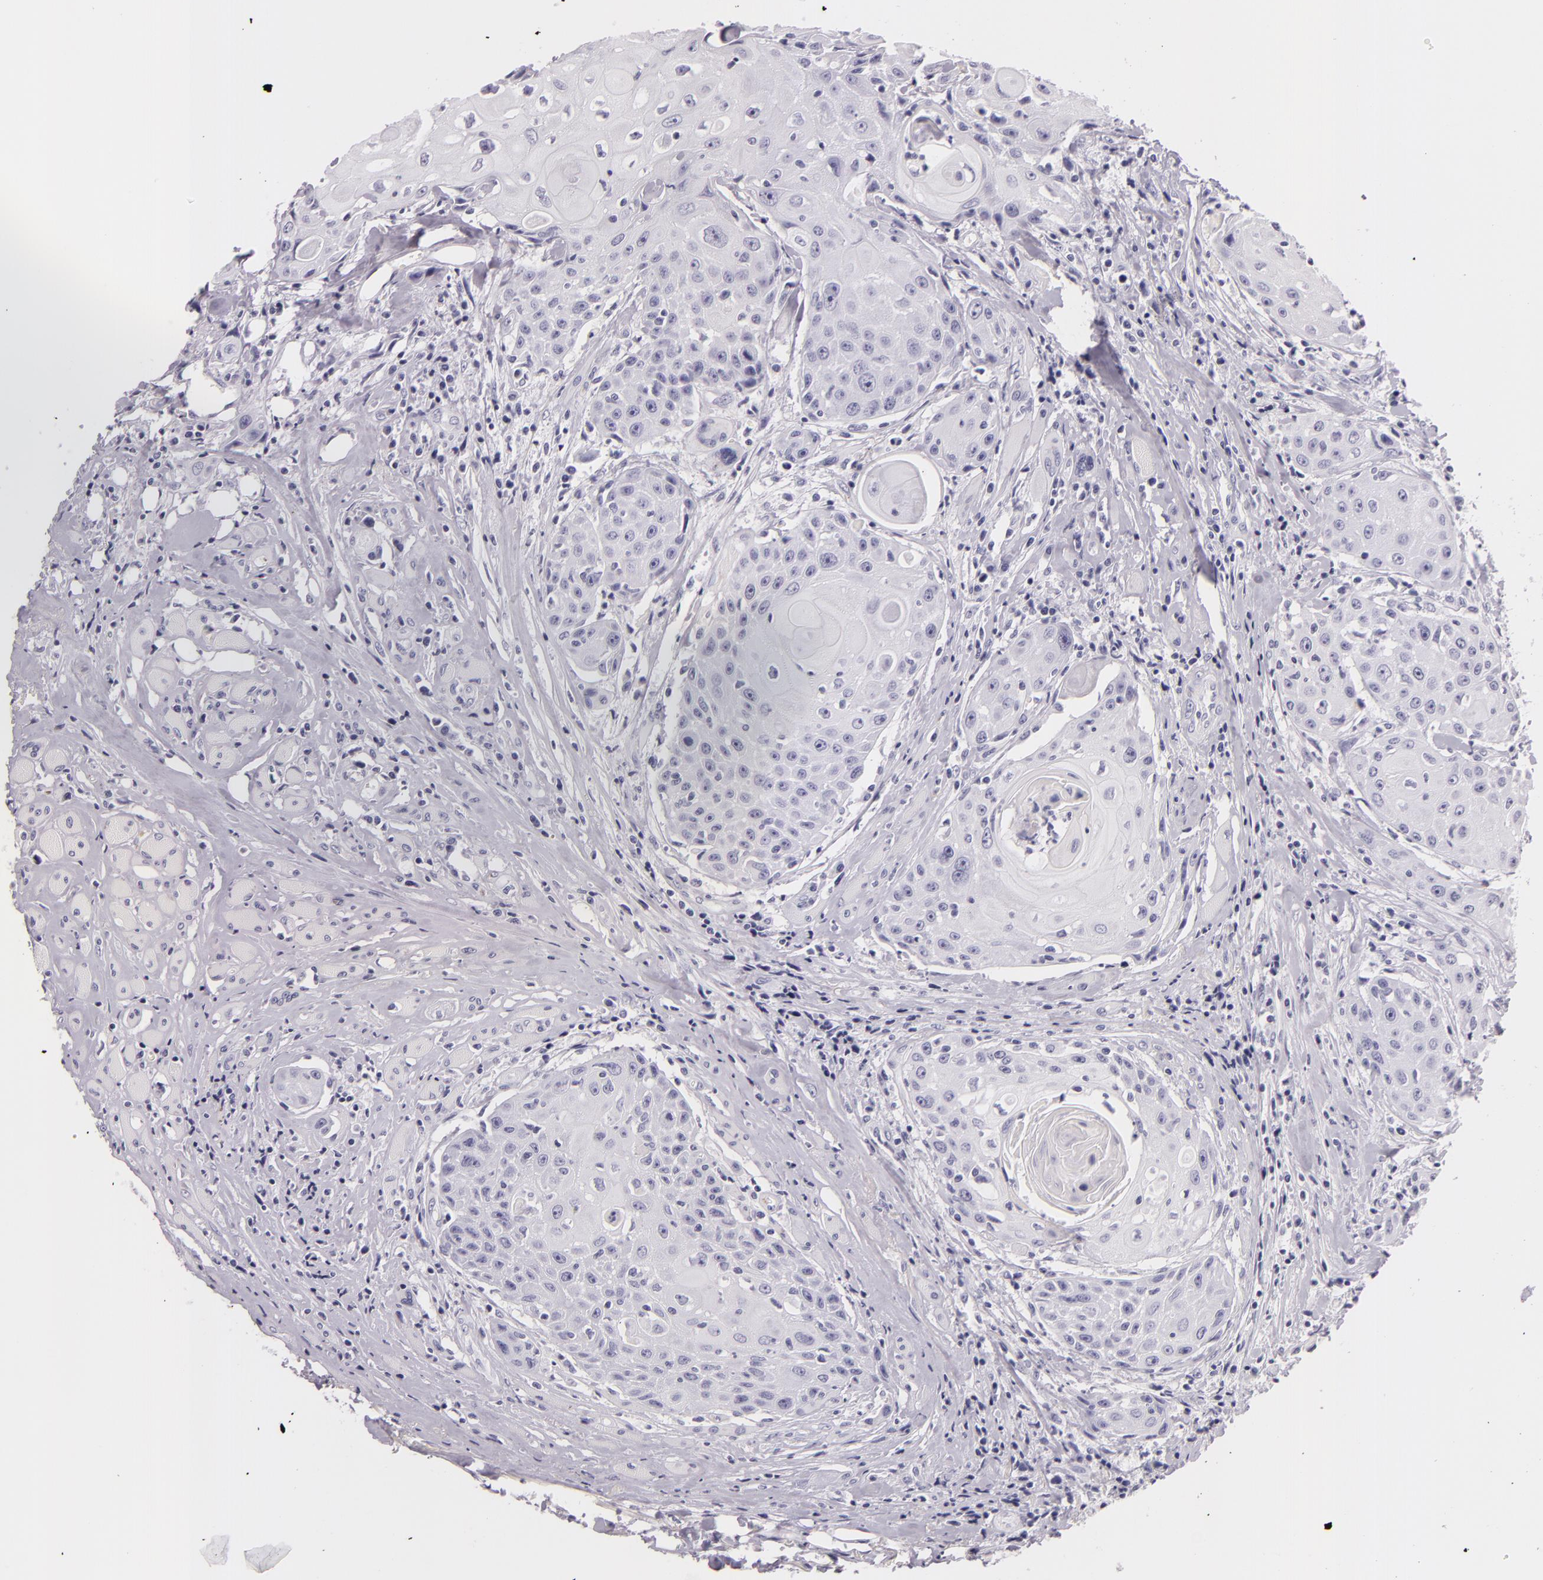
{"staining": {"intensity": "negative", "quantity": "none", "location": "none"}, "tissue": "head and neck cancer", "cell_type": "Tumor cells", "image_type": "cancer", "snomed": [{"axis": "morphology", "description": "Squamous cell carcinoma, NOS"}, {"axis": "topography", "description": "Oral tissue"}, {"axis": "topography", "description": "Head-Neck"}], "caption": "Head and neck cancer stained for a protein using immunohistochemistry demonstrates no expression tumor cells.", "gene": "DLG4", "patient": {"sex": "female", "age": 82}}